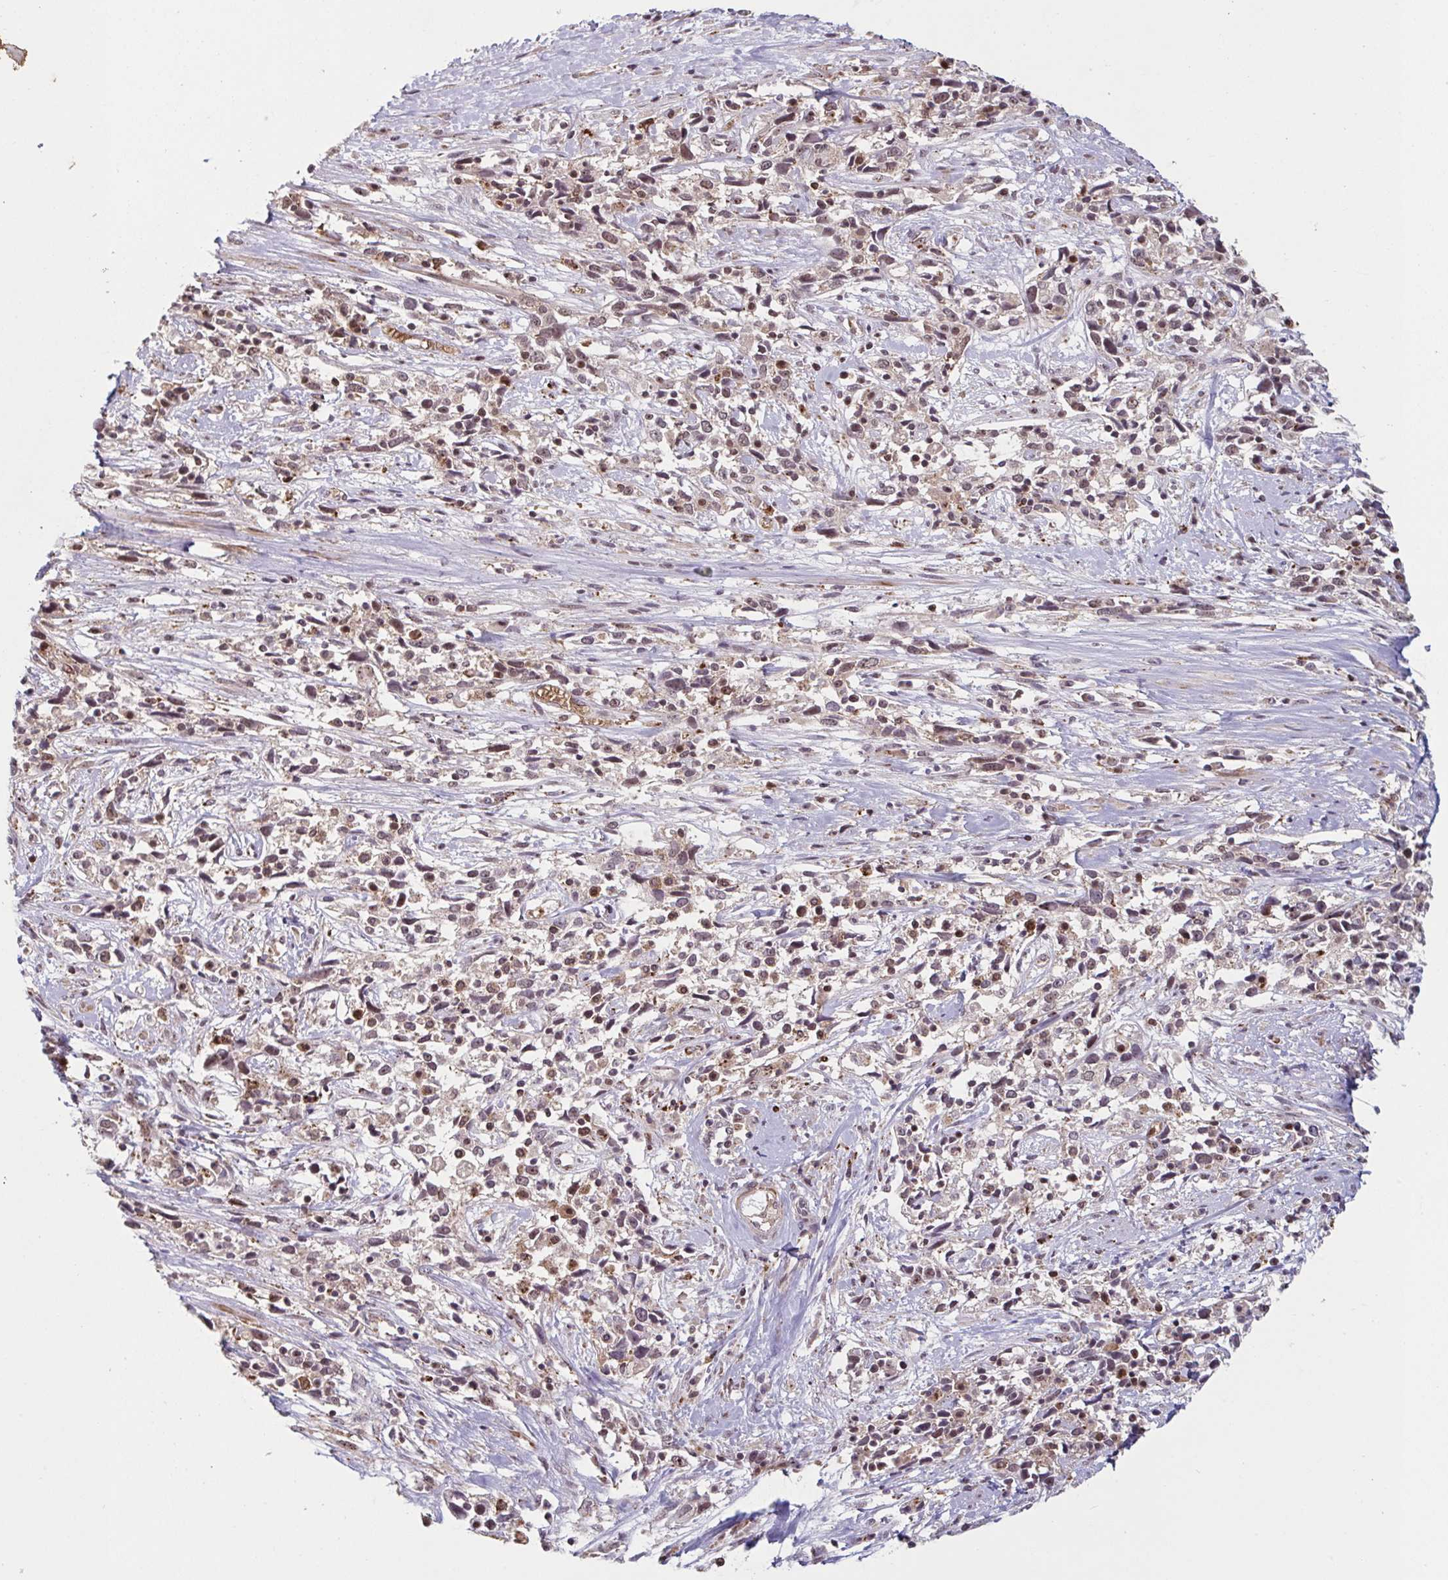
{"staining": {"intensity": "weak", "quantity": ">75%", "location": "cytoplasmic/membranous,nuclear"}, "tissue": "cervical cancer", "cell_type": "Tumor cells", "image_type": "cancer", "snomed": [{"axis": "morphology", "description": "Adenocarcinoma, NOS"}, {"axis": "topography", "description": "Cervix"}], "caption": "IHC of cervical cancer (adenocarcinoma) displays low levels of weak cytoplasmic/membranous and nuclear expression in approximately >75% of tumor cells.", "gene": "NLRP13", "patient": {"sex": "female", "age": 40}}